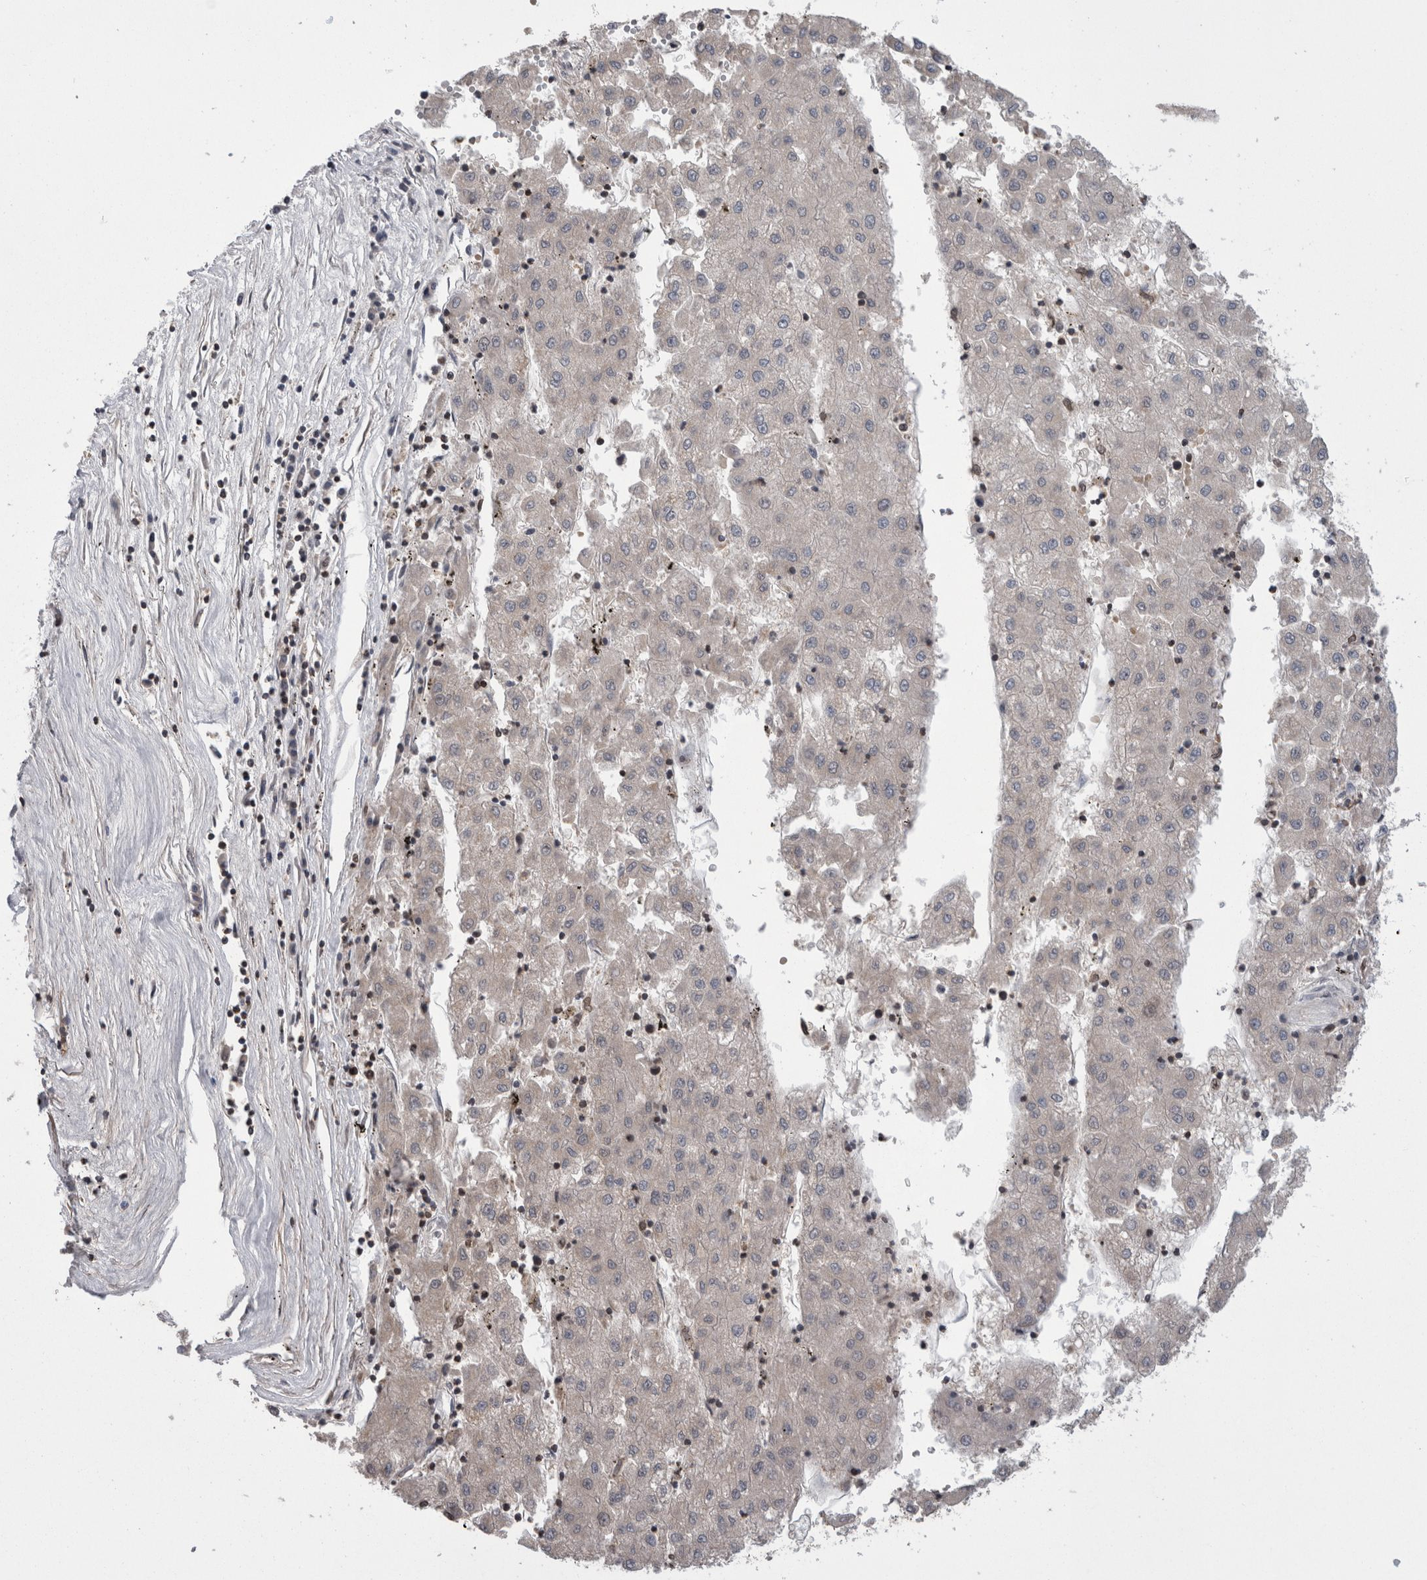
{"staining": {"intensity": "negative", "quantity": "none", "location": "none"}, "tissue": "liver cancer", "cell_type": "Tumor cells", "image_type": "cancer", "snomed": [{"axis": "morphology", "description": "Carcinoma, Hepatocellular, NOS"}, {"axis": "topography", "description": "Liver"}], "caption": "High power microscopy image of an immunohistochemistry image of liver hepatocellular carcinoma, revealing no significant expression in tumor cells.", "gene": "DARS2", "patient": {"sex": "male", "age": 72}}